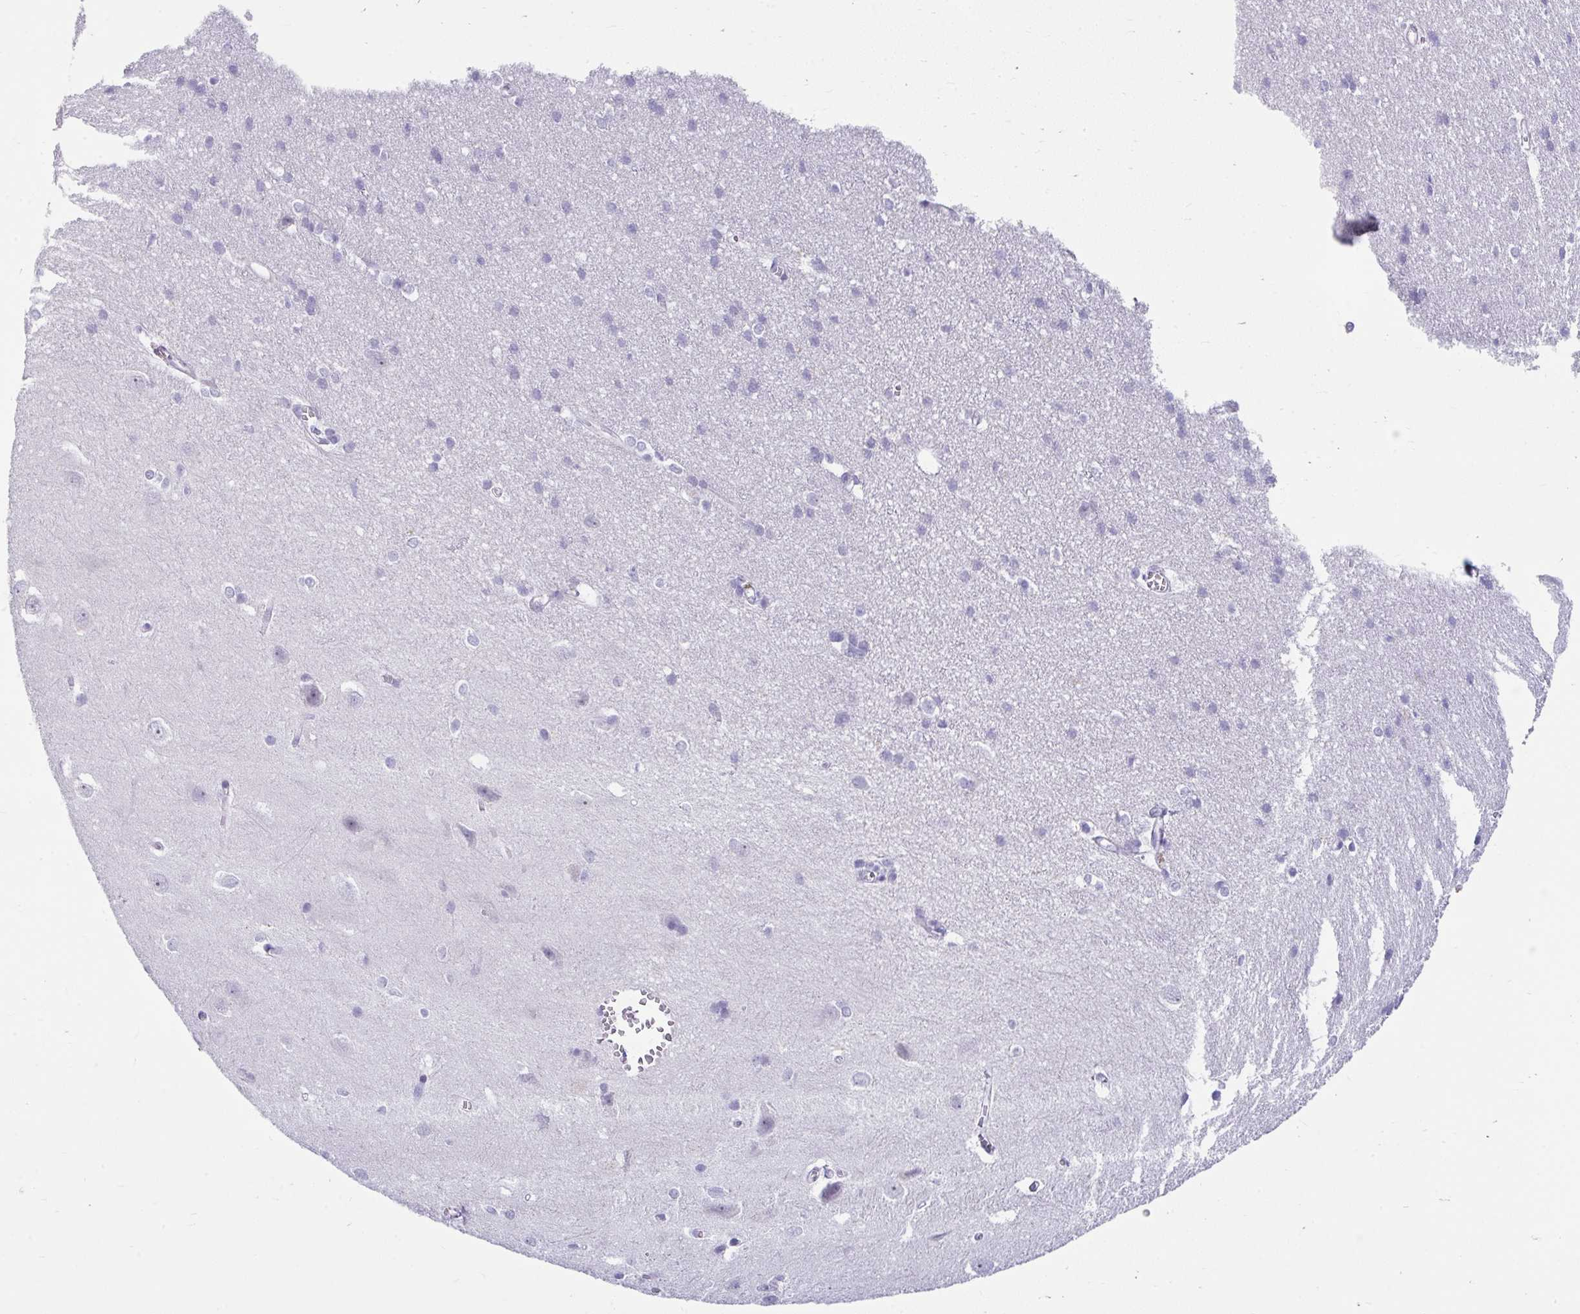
{"staining": {"intensity": "negative", "quantity": "none", "location": "none"}, "tissue": "cerebral cortex", "cell_type": "Endothelial cells", "image_type": "normal", "snomed": [{"axis": "morphology", "description": "Normal tissue, NOS"}, {"axis": "topography", "description": "Cerebral cortex"}], "caption": "A micrograph of human cerebral cortex is negative for staining in endothelial cells. (DAB IHC with hematoxylin counter stain).", "gene": "PIGZ", "patient": {"sex": "male", "age": 37}}